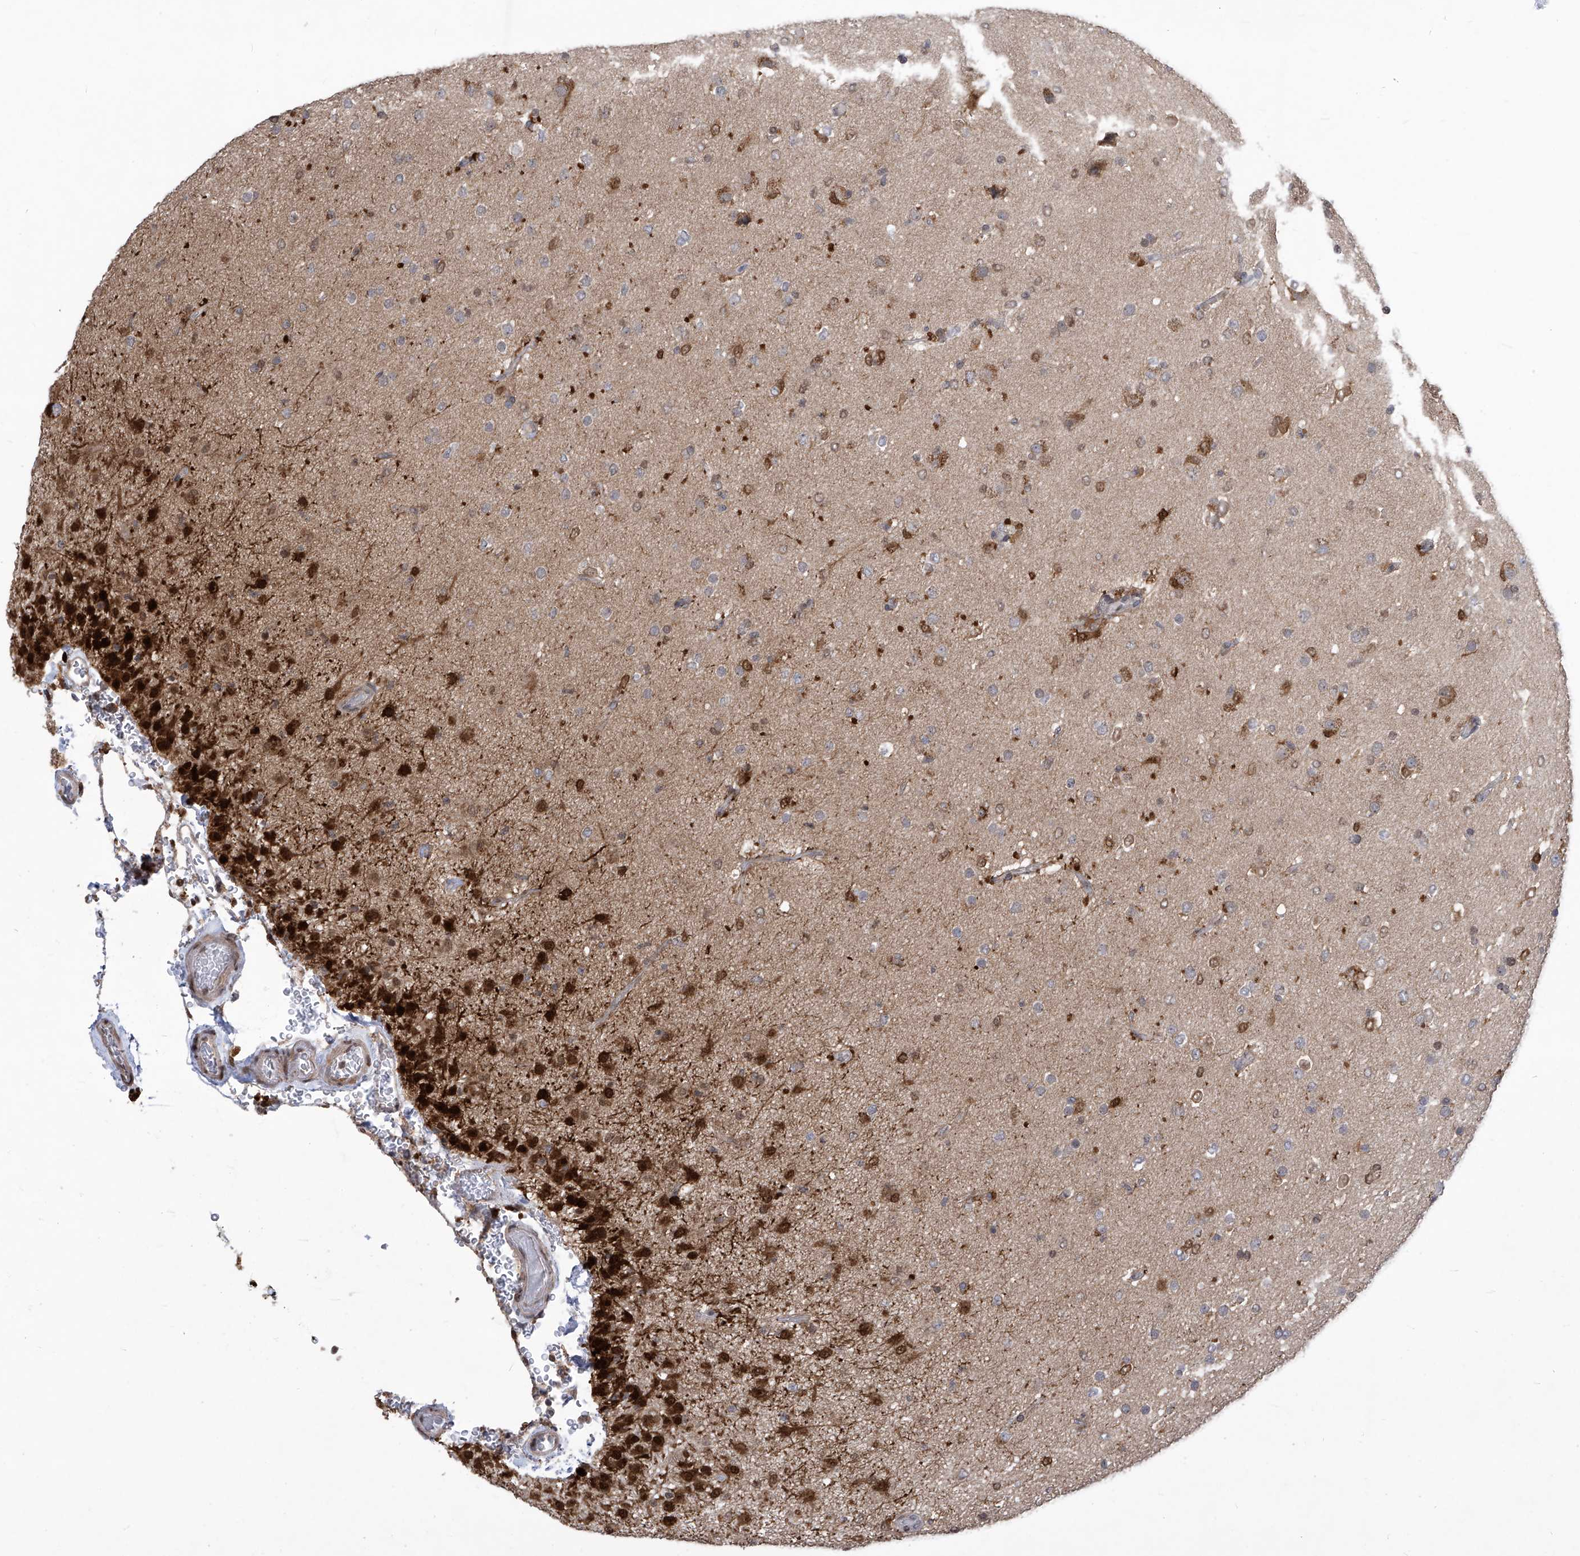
{"staining": {"intensity": "strong", "quantity": "25%-75%", "location": "cytoplasmic/membranous,nuclear"}, "tissue": "glioma", "cell_type": "Tumor cells", "image_type": "cancer", "snomed": [{"axis": "morphology", "description": "Glioma, malignant, Low grade"}, {"axis": "topography", "description": "Brain"}], "caption": "Immunohistochemical staining of human low-grade glioma (malignant) exhibits high levels of strong cytoplasmic/membranous and nuclear protein positivity in about 25%-75% of tumor cells. (DAB (3,3'-diaminobenzidine) = brown stain, brightfield microscopy at high magnification).", "gene": "CETN2", "patient": {"sex": "male", "age": 65}}